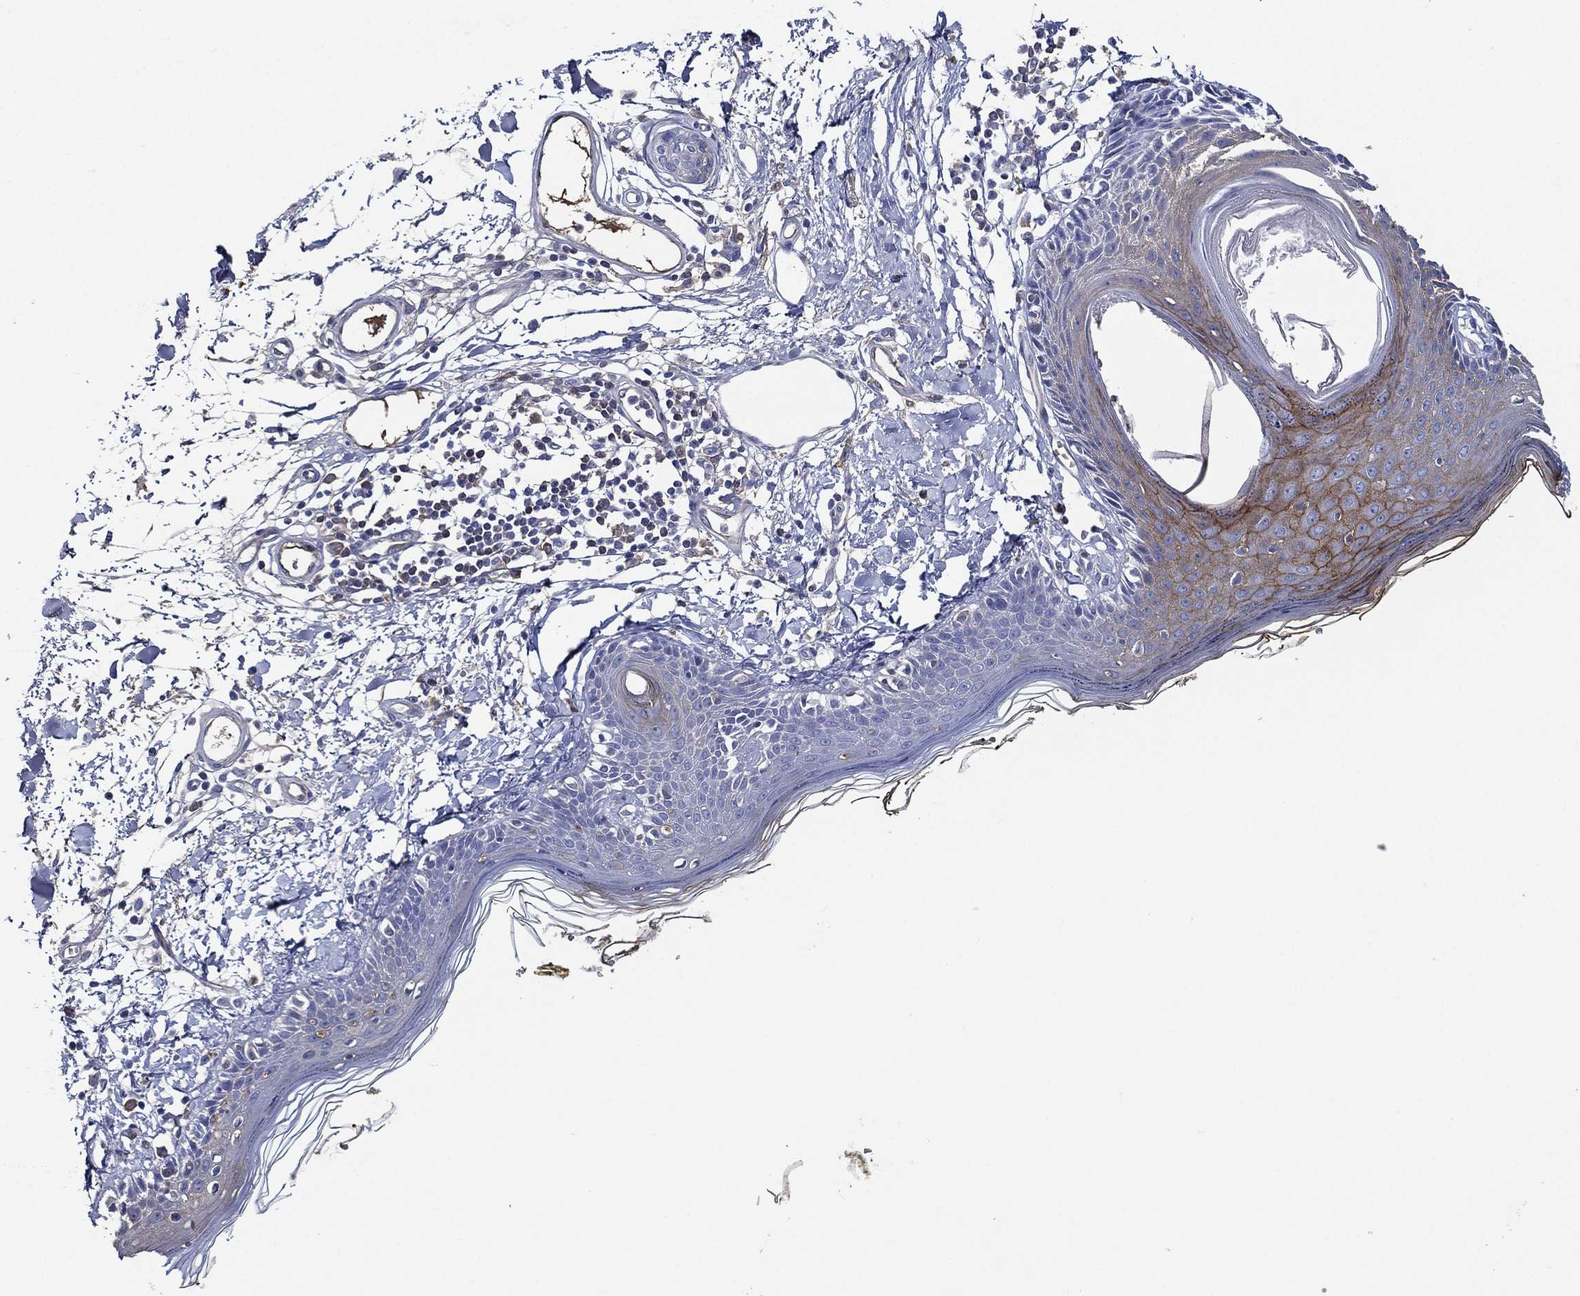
{"staining": {"intensity": "negative", "quantity": "none", "location": "none"}, "tissue": "skin", "cell_type": "Fibroblasts", "image_type": "normal", "snomed": [{"axis": "morphology", "description": "Normal tissue, NOS"}, {"axis": "topography", "description": "Skin"}], "caption": "Fibroblasts are negative for brown protein staining in normal skin.", "gene": "TMPRSS11D", "patient": {"sex": "male", "age": 76}}